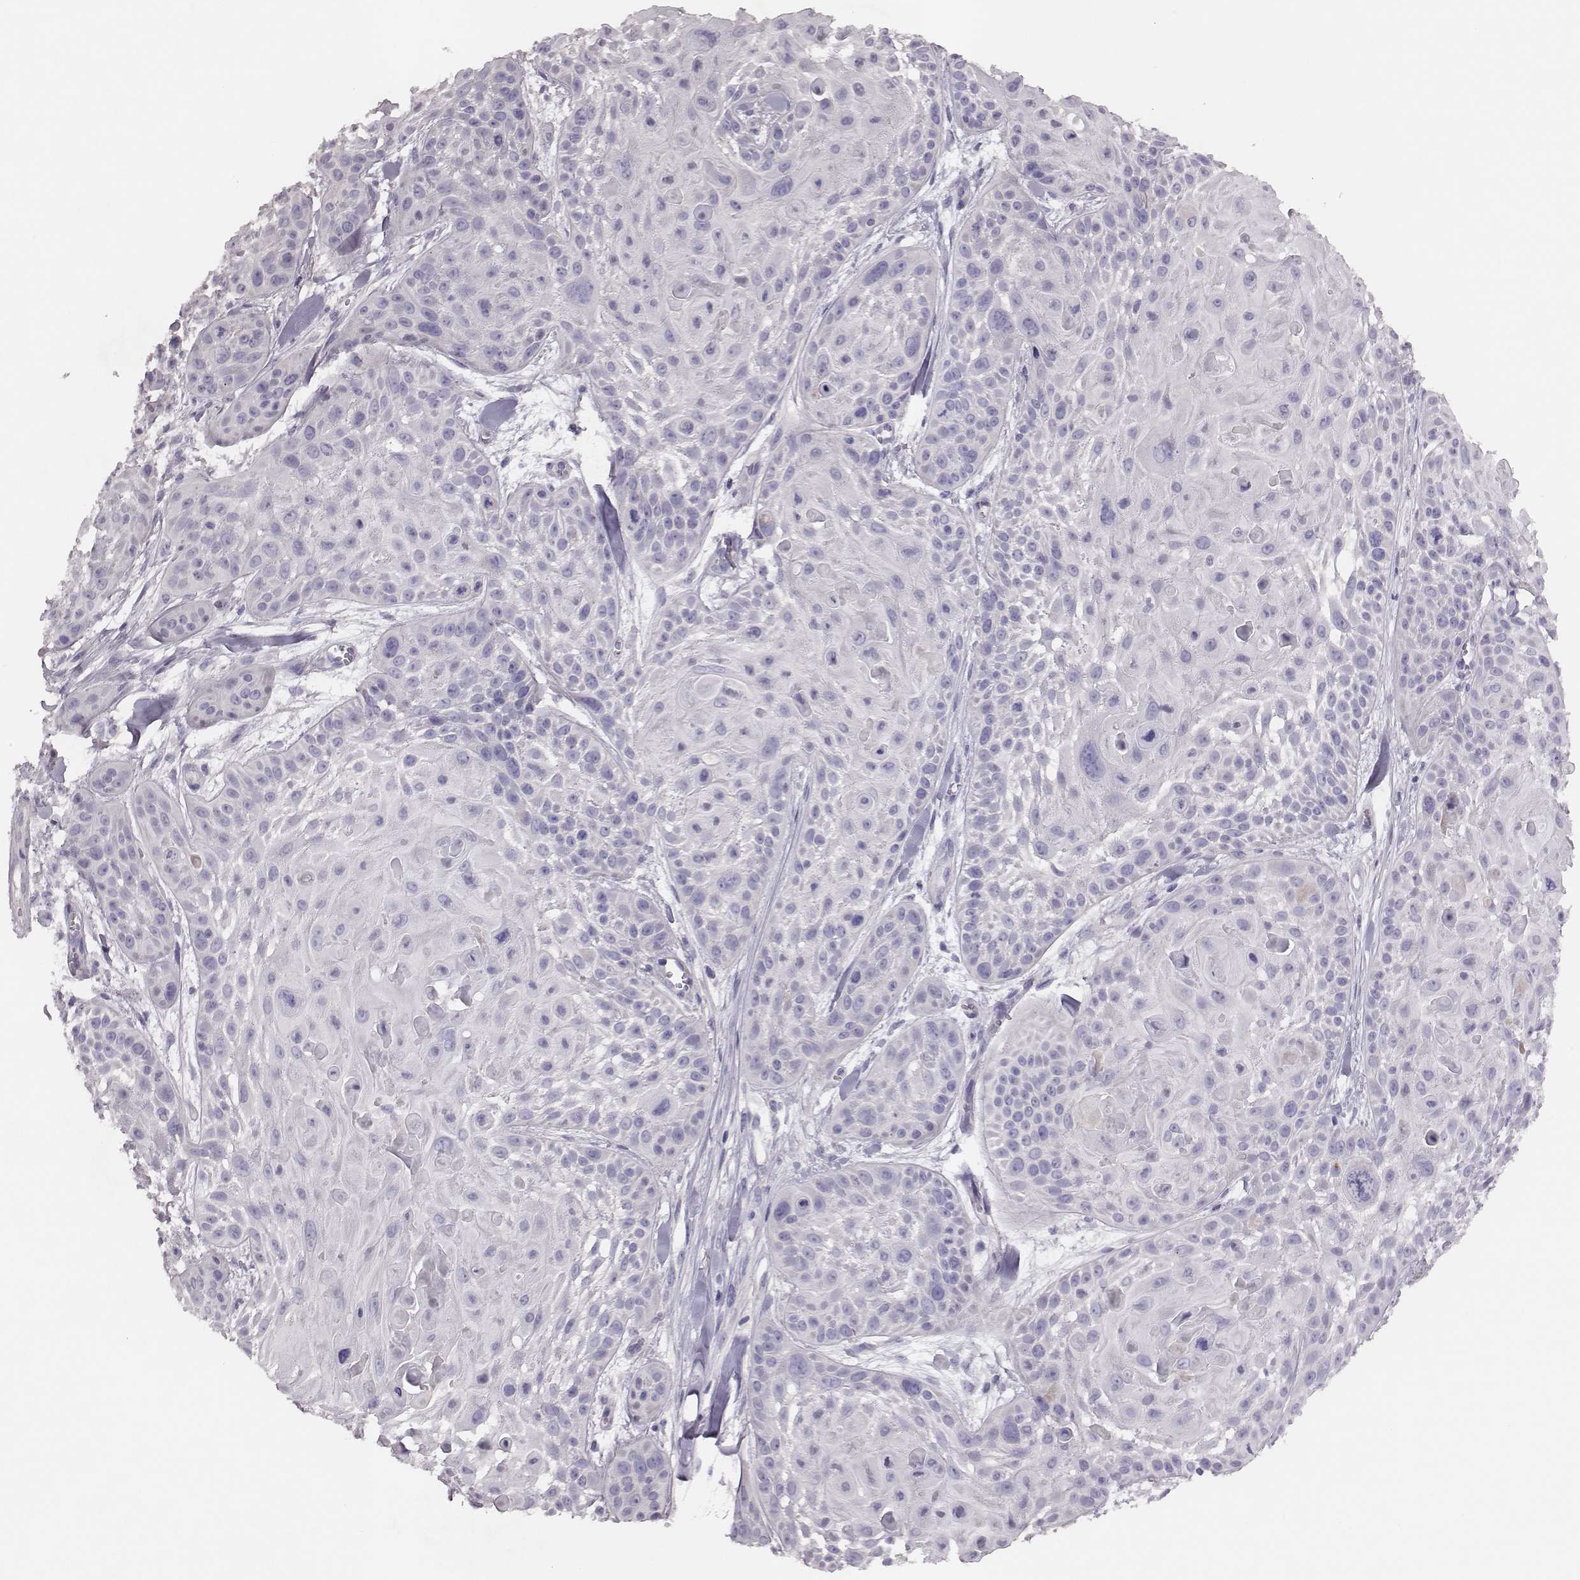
{"staining": {"intensity": "negative", "quantity": "none", "location": "none"}, "tissue": "skin cancer", "cell_type": "Tumor cells", "image_type": "cancer", "snomed": [{"axis": "morphology", "description": "Squamous cell carcinoma, NOS"}, {"axis": "topography", "description": "Skin"}, {"axis": "topography", "description": "Anal"}], "caption": "This is an immunohistochemistry histopathology image of skin cancer (squamous cell carcinoma). There is no expression in tumor cells.", "gene": "P2RY10", "patient": {"sex": "female", "age": 75}}